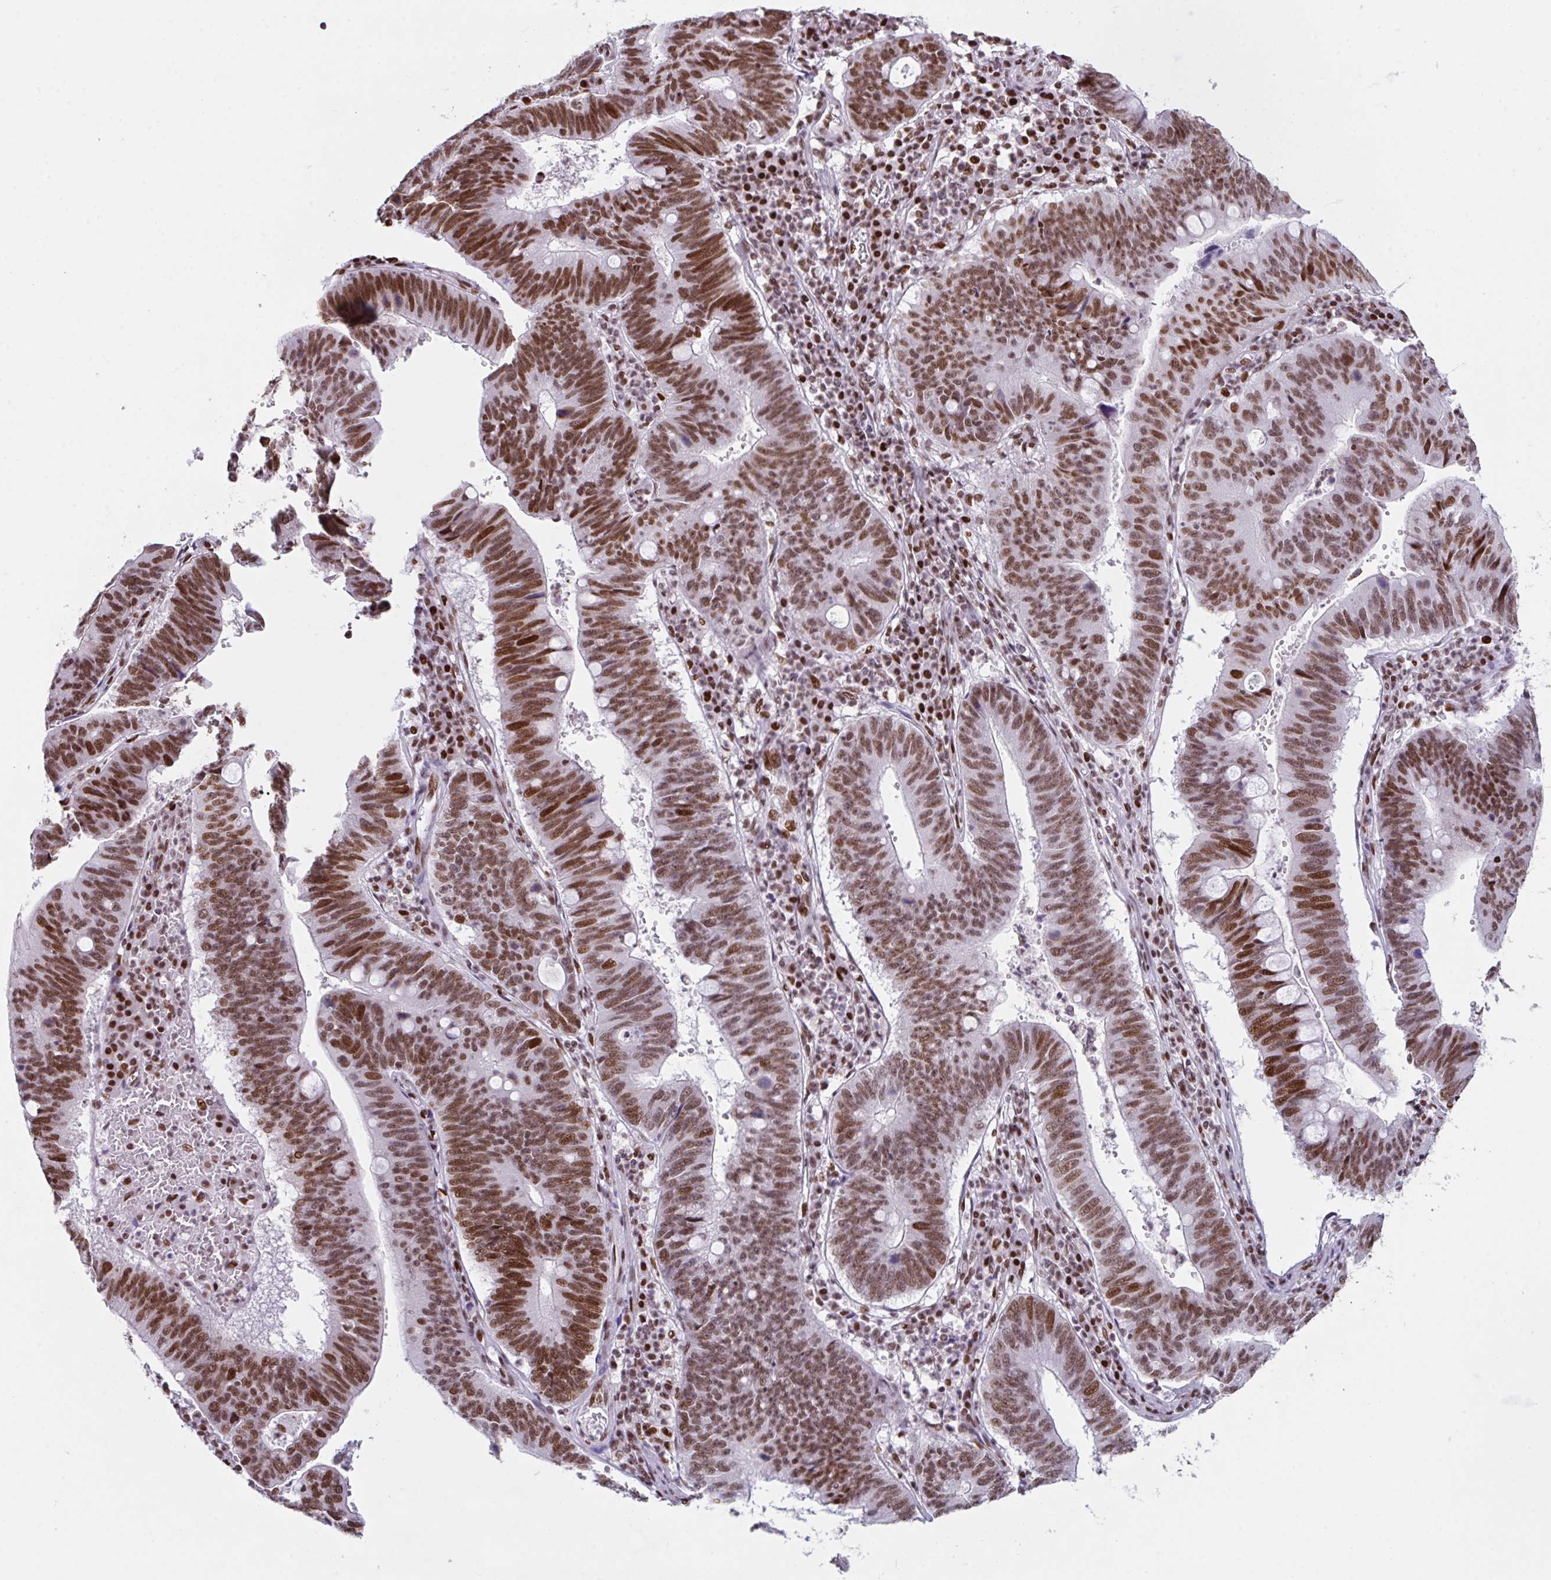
{"staining": {"intensity": "strong", "quantity": ">75%", "location": "nuclear"}, "tissue": "stomach cancer", "cell_type": "Tumor cells", "image_type": "cancer", "snomed": [{"axis": "morphology", "description": "Adenocarcinoma, NOS"}, {"axis": "topography", "description": "Stomach"}], "caption": "Protein staining of stomach cancer (adenocarcinoma) tissue shows strong nuclear staining in about >75% of tumor cells. The staining is performed using DAB (3,3'-diaminobenzidine) brown chromogen to label protein expression. The nuclei are counter-stained blue using hematoxylin.", "gene": "CLP1", "patient": {"sex": "male", "age": 59}}